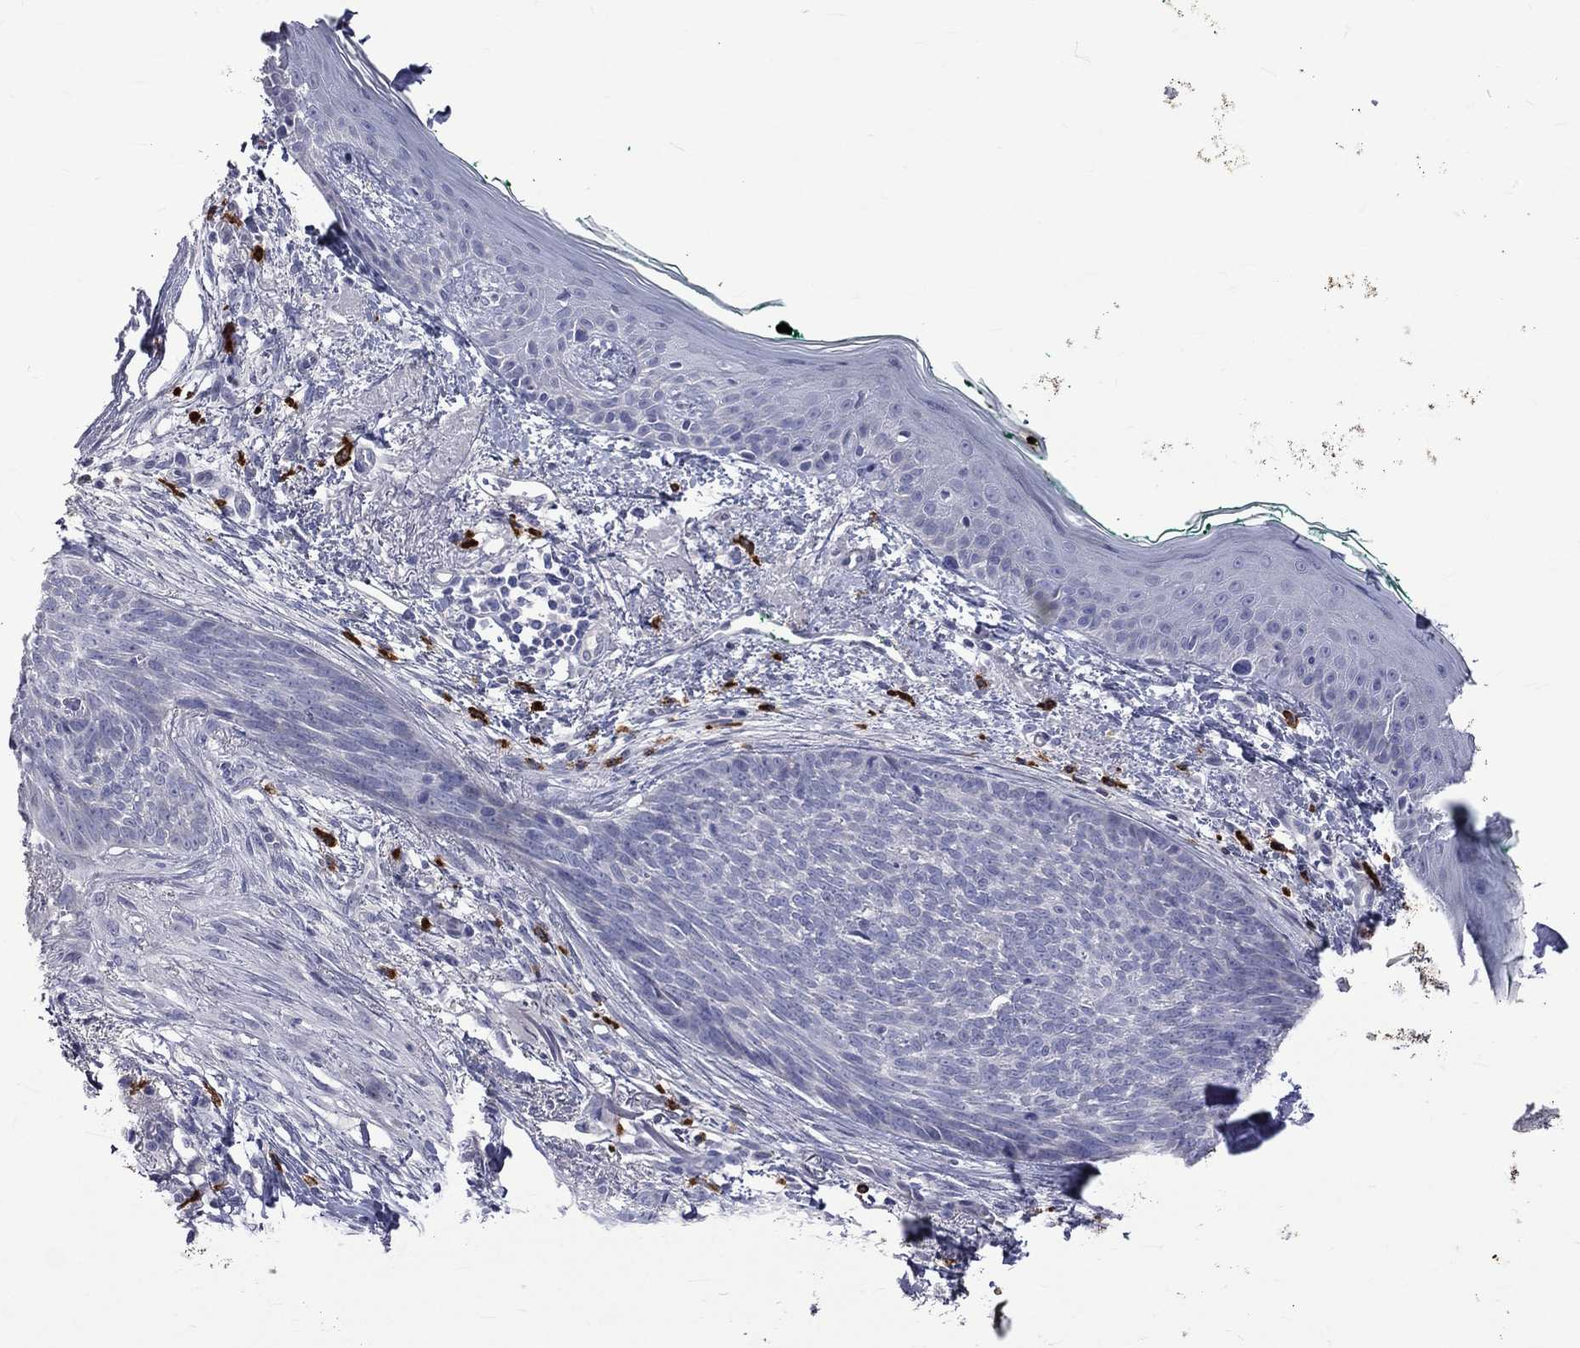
{"staining": {"intensity": "negative", "quantity": "none", "location": "none"}, "tissue": "skin cancer", "cell_type": "Tumor cells", "image_type": "cancer", "snomed": [{"axis": "morphology", "description": "Normal tissue, NOS"}, {"axis": "morphology", "description": "Basal cell carcinoma"}, {"axis": "topography", "description": "Skin"}], "caption": "Immunohistochemistry micrograph of neoplastic tissue: basal cell carcinoma (skin) stained with DAB (3,3'-diaminobenzidine) displays no significant protein positivity in tumor cells. (DAB immunohistochemistry (IHC), high magnification).", "gene": "ELANE", "patient": {"sex": "male", "age": 84}}